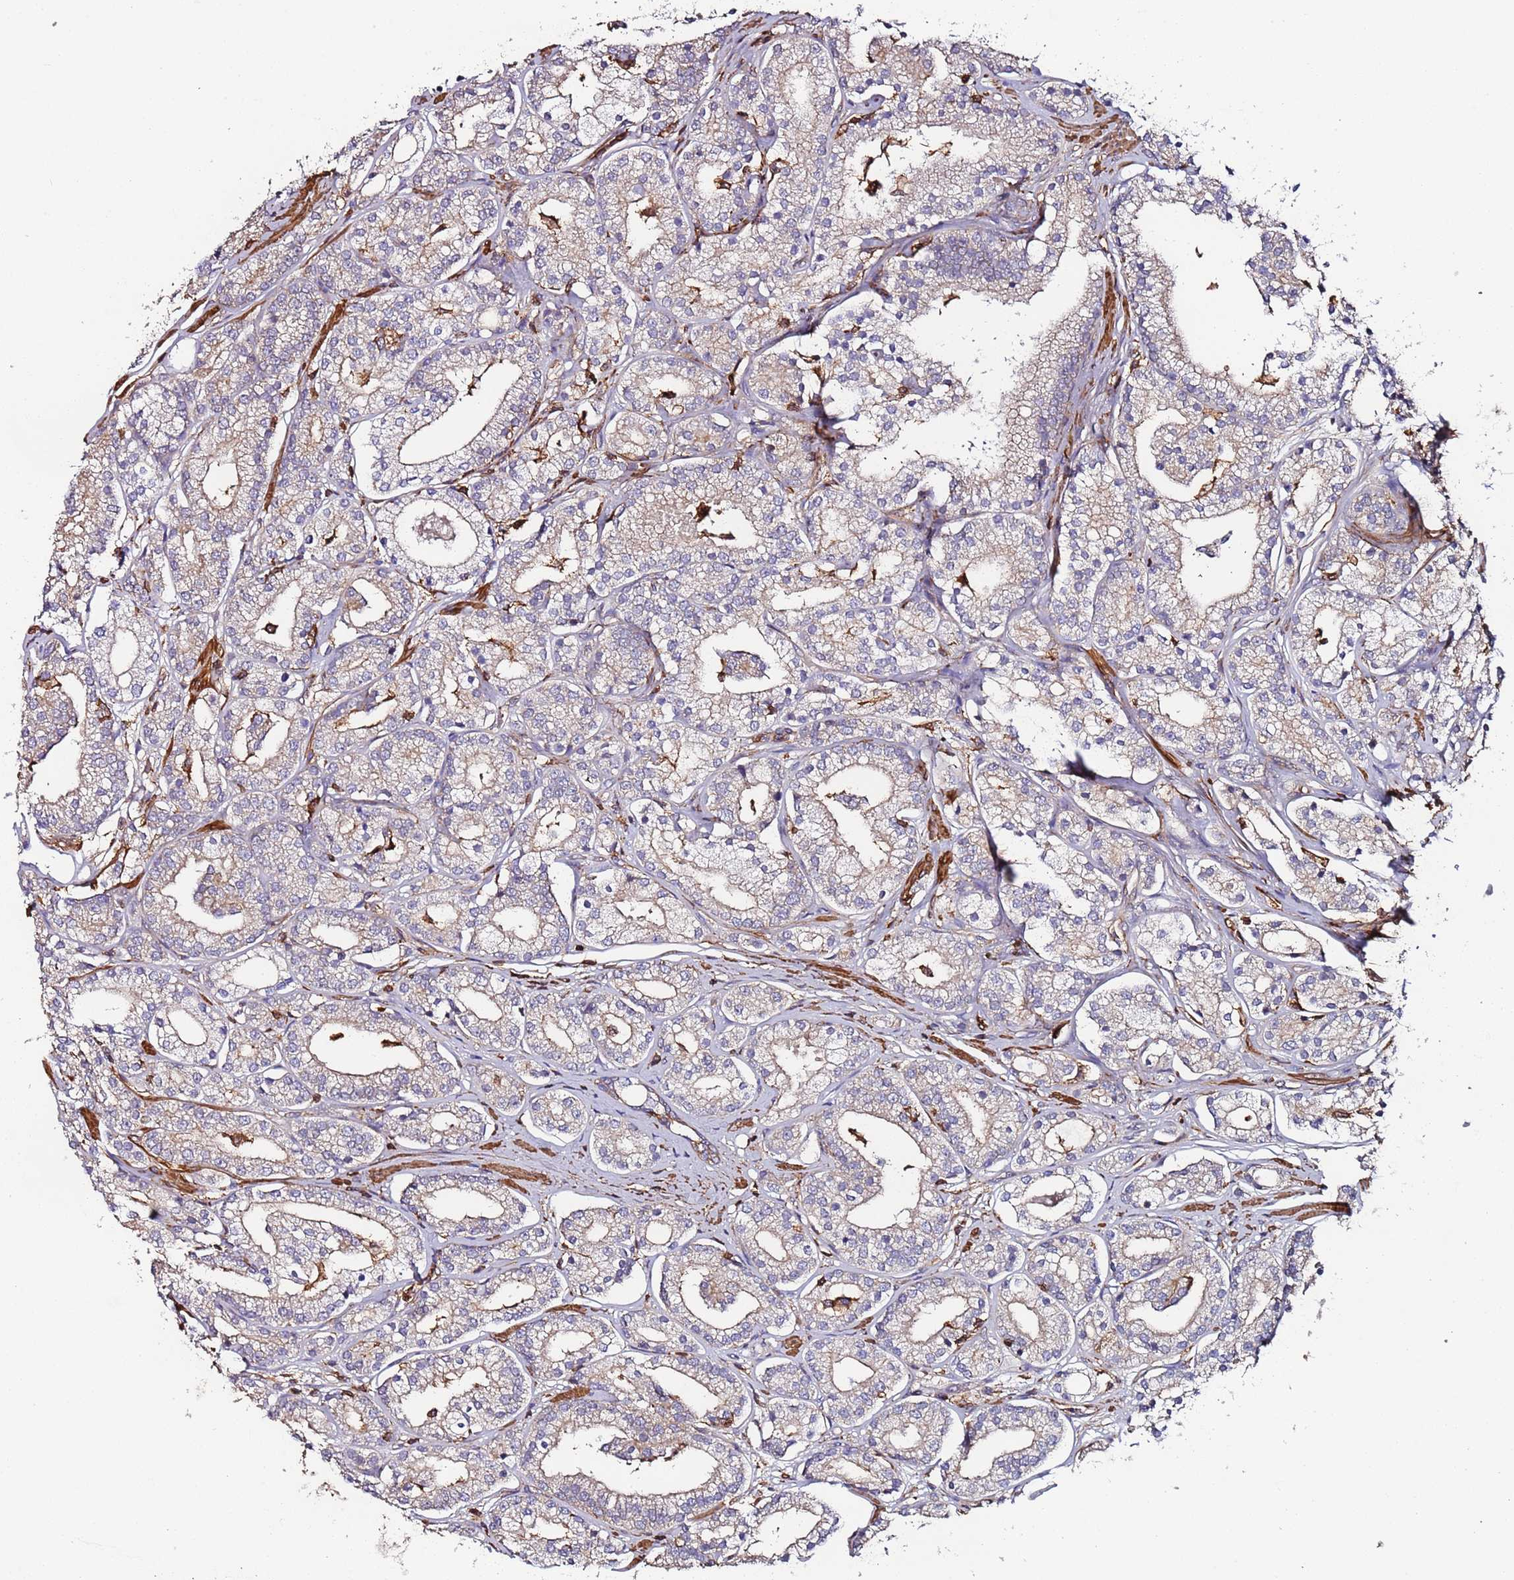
{"staining": {"intensity": "weak", "quantity": ">75%", "location": "cytoplasmic/membranous"}, "tissue": "prostate cancer", "cell_type": "Tumor cells", "image_type": "cancer", "snomed": [{"axis": "morphology", "description": "Adenocarcinoma, High grade"}, {"axis": "topography", "description": "Prostate"}], "caption": "This is an image of immunohistochemistry staining of high-grade adenocarcinoma (prostate), which shows weak expression in the cytoplasmic/membranous of tumor cells.", "gene": "CYP2U1", "patient": {"sex": "male", "age": 69}}